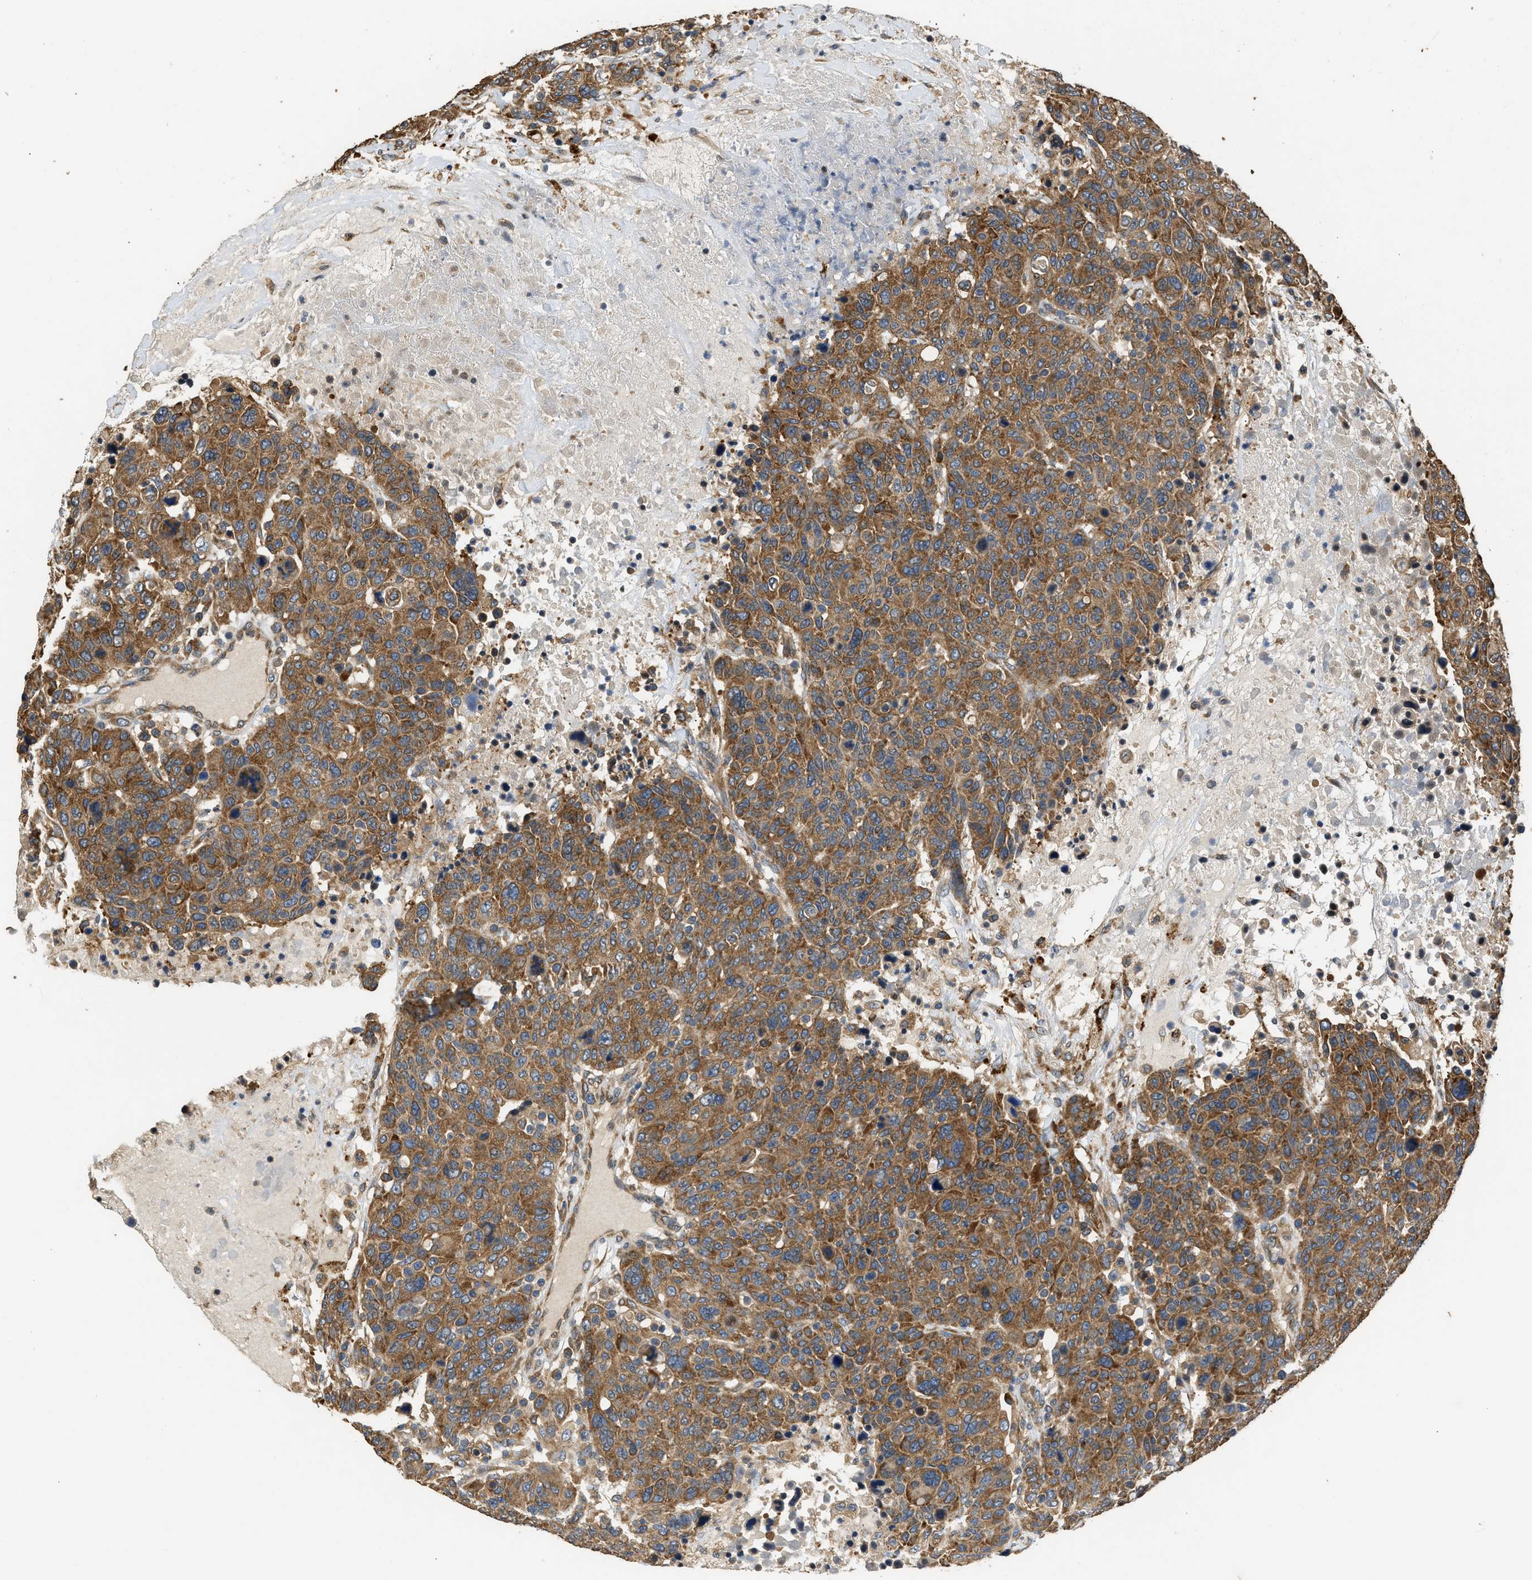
{"staining": {"intensity": "moderate", "quantity": ">75%", "location": "cytoplasmic/membranous"}, "tissue": "breast cancer", "cell_type": "Tumor cells", "image_type": "cancer", "snomed": [{"axis": "morphology", "description": "Duct carcinoma"}, {"axis": "topography", "description": "Breast"}], "caption": "Protein expression analysis of human infiltrating ductal carcinoma (breast) reveals moderate cytoplasmic/membranous staining in approximately >75% of tumor cells. (IHC, brightfield microscopy, high magnification).", "gene": "SLC36A4", "patient": {"sex": "female", "age": 37}}